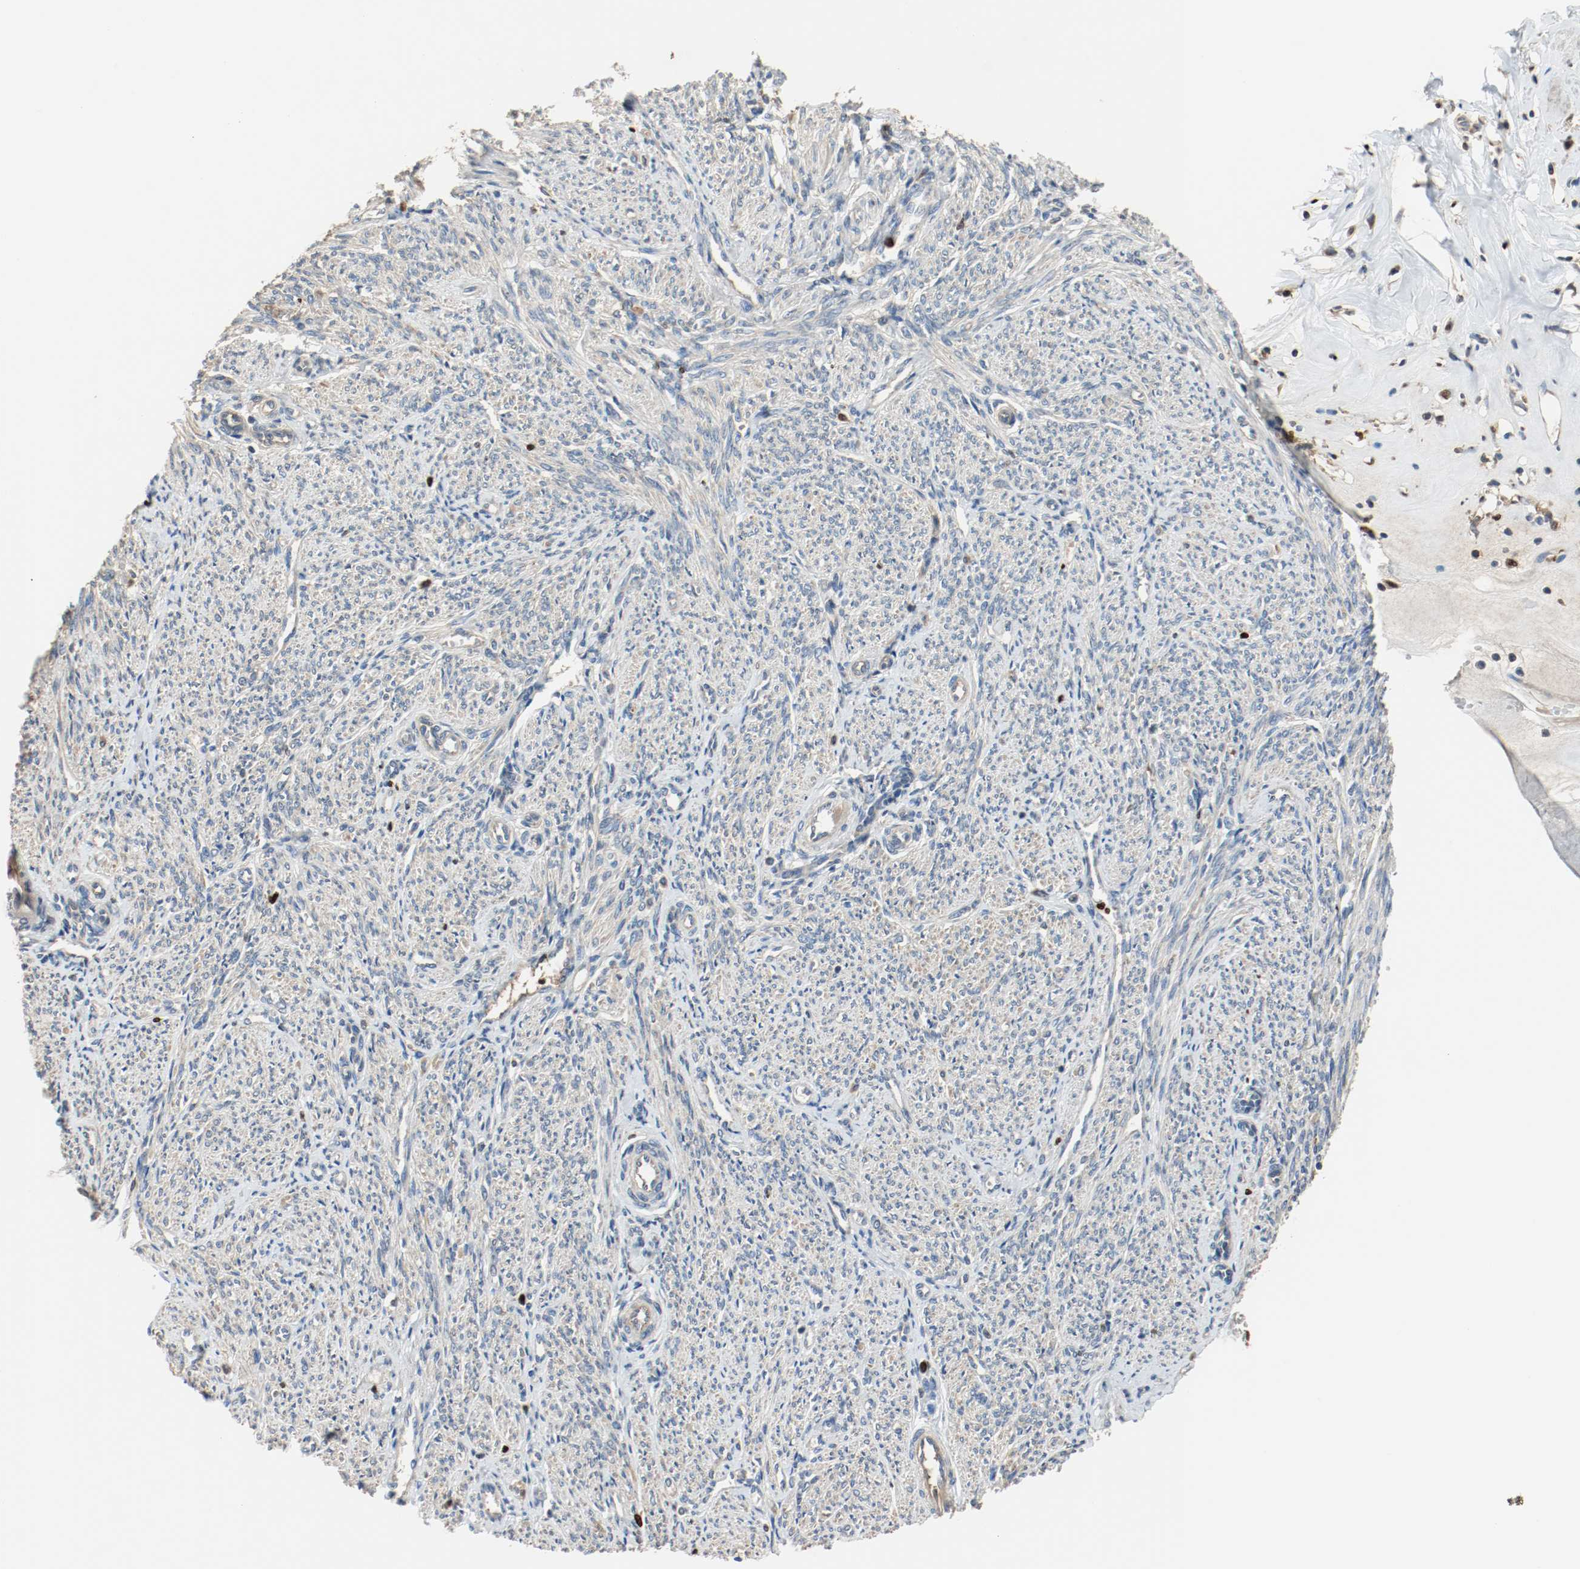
{"staining": {"intensity": "weak", "quantity": "25%-75%", "location": "cytoplasmic/membranous"}, "tissue": "smooth muscle", "cell_type": "Smooth muscle cells", "image_type": "normal", "snomed": [{"axis": "morphology", "description": "Normal tissue, NOS"}, {"axis": "topography", "description": "Smooth muscle"}], "caption": "Human smooth muscle stained with a brown dye reveals weak cytoplasmic/membranous positive staining in approximately 25%-75% of smooth muscle cells.", "gene": "BLK", "patient": {"sex": "female", "age": 65}}